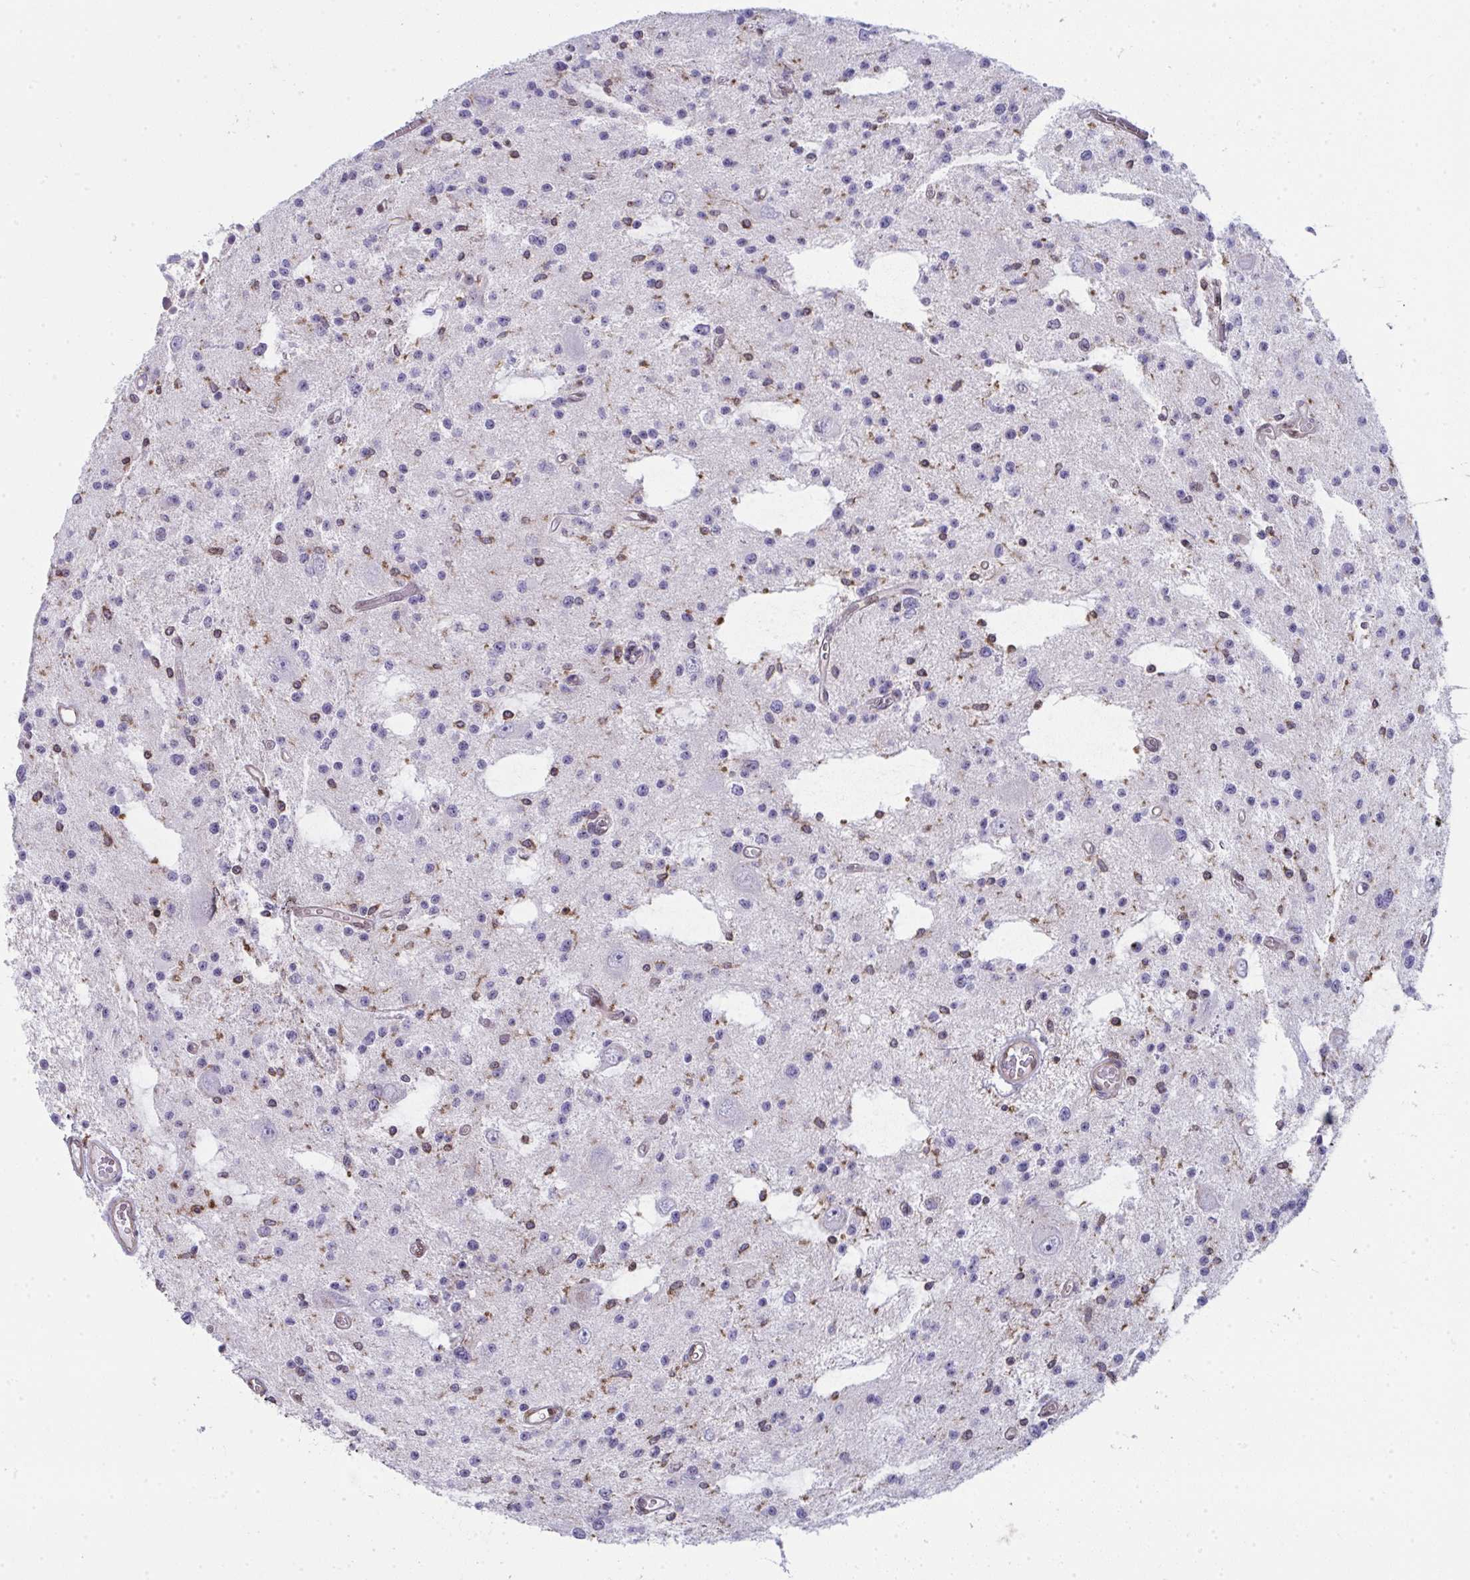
{"staining": {"intensity": "moderate", "quantity": "<25%", "location": "cytoplasmic/membranous,nuclear"}, "tissue": "glioma", "cell_type": "Tumor cells", "image_type": "cancer", "snomed": [{"axis": "morphology", "description": "Glioma, malignant, Low grade"}, {"axis": "topography", "description": "Brain"}], "caption": "A histopathology image of glioma stained for a protein reveals moderate cytoplasmic/membranous and nuclear brown staining in tumor cells.", "gene": "ALDH16A1", "patient": {"sex": "male", "age": 43}}